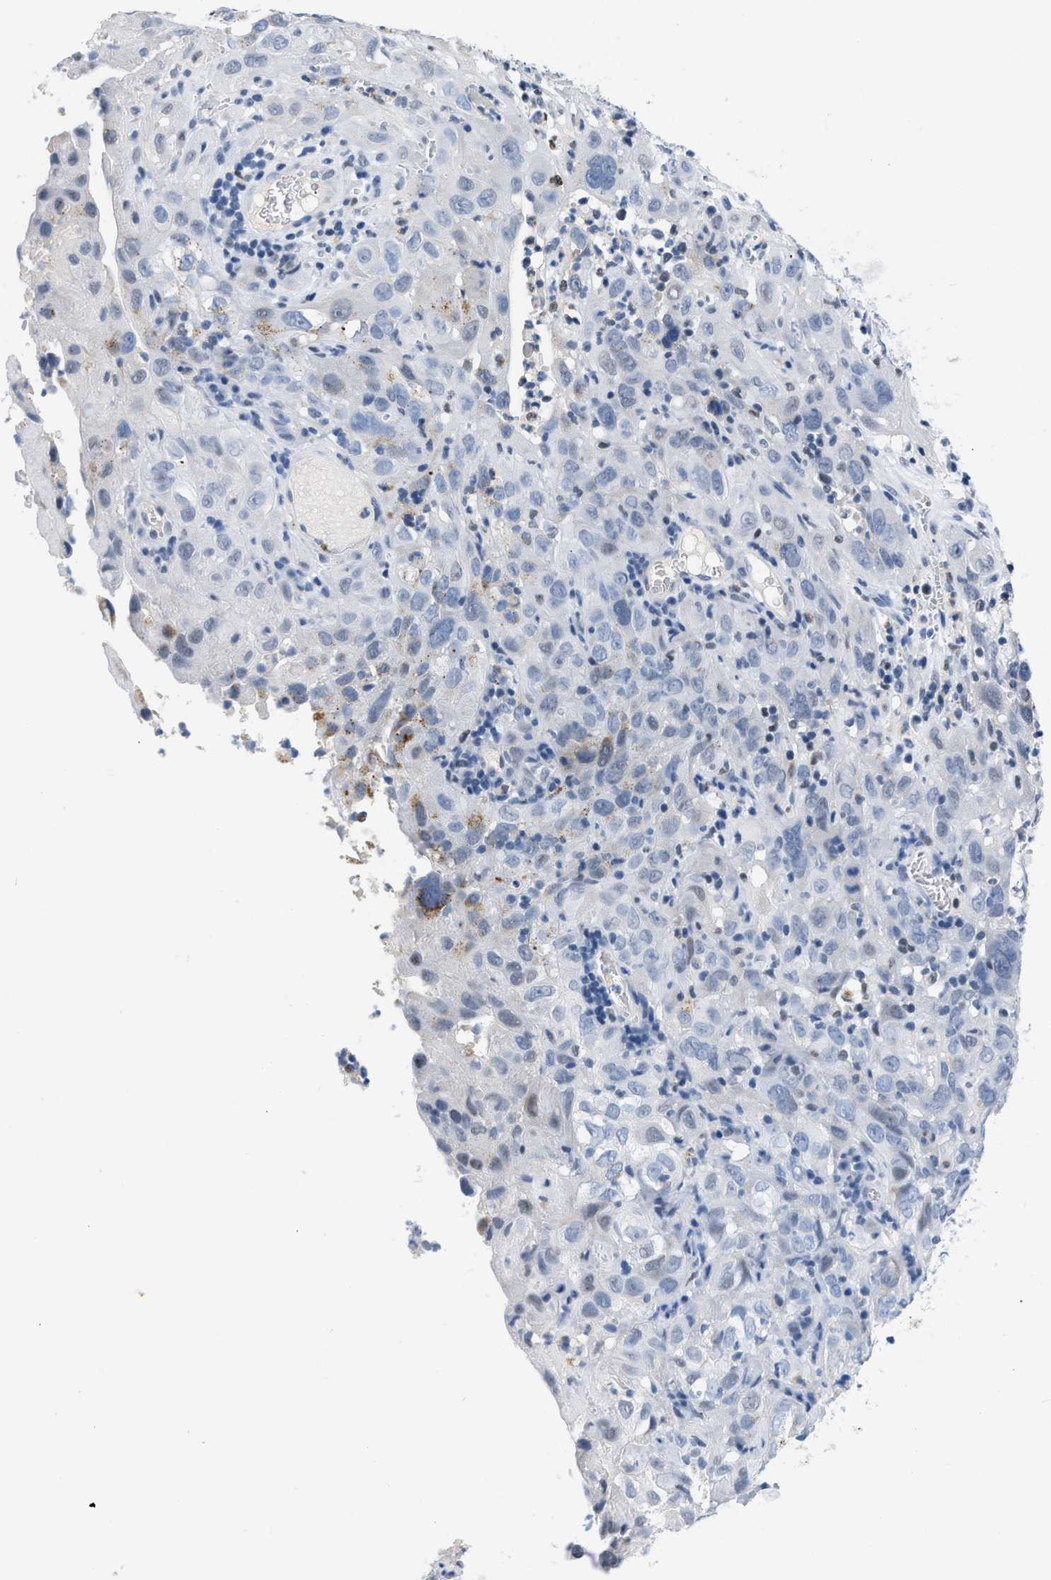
{"staining": {"intensity": "negative", "quantity": "none", "location": "none"}, "tissue": "cervical cancer", "cell_type": "Tumor cells", "image_type": "cancer", "snomed": [{"axis": "morphology", "description": "Squamous cell carcinoma, NOS"}, {"axis": "topography", "description": "Cervix"}], "caption": "A photomicrograph of cervical cancer stained for a protein demonstrates no brown staining in tumor cells.", "gene": "BOLL", "patient": {"sex": "female", "age": 32}}